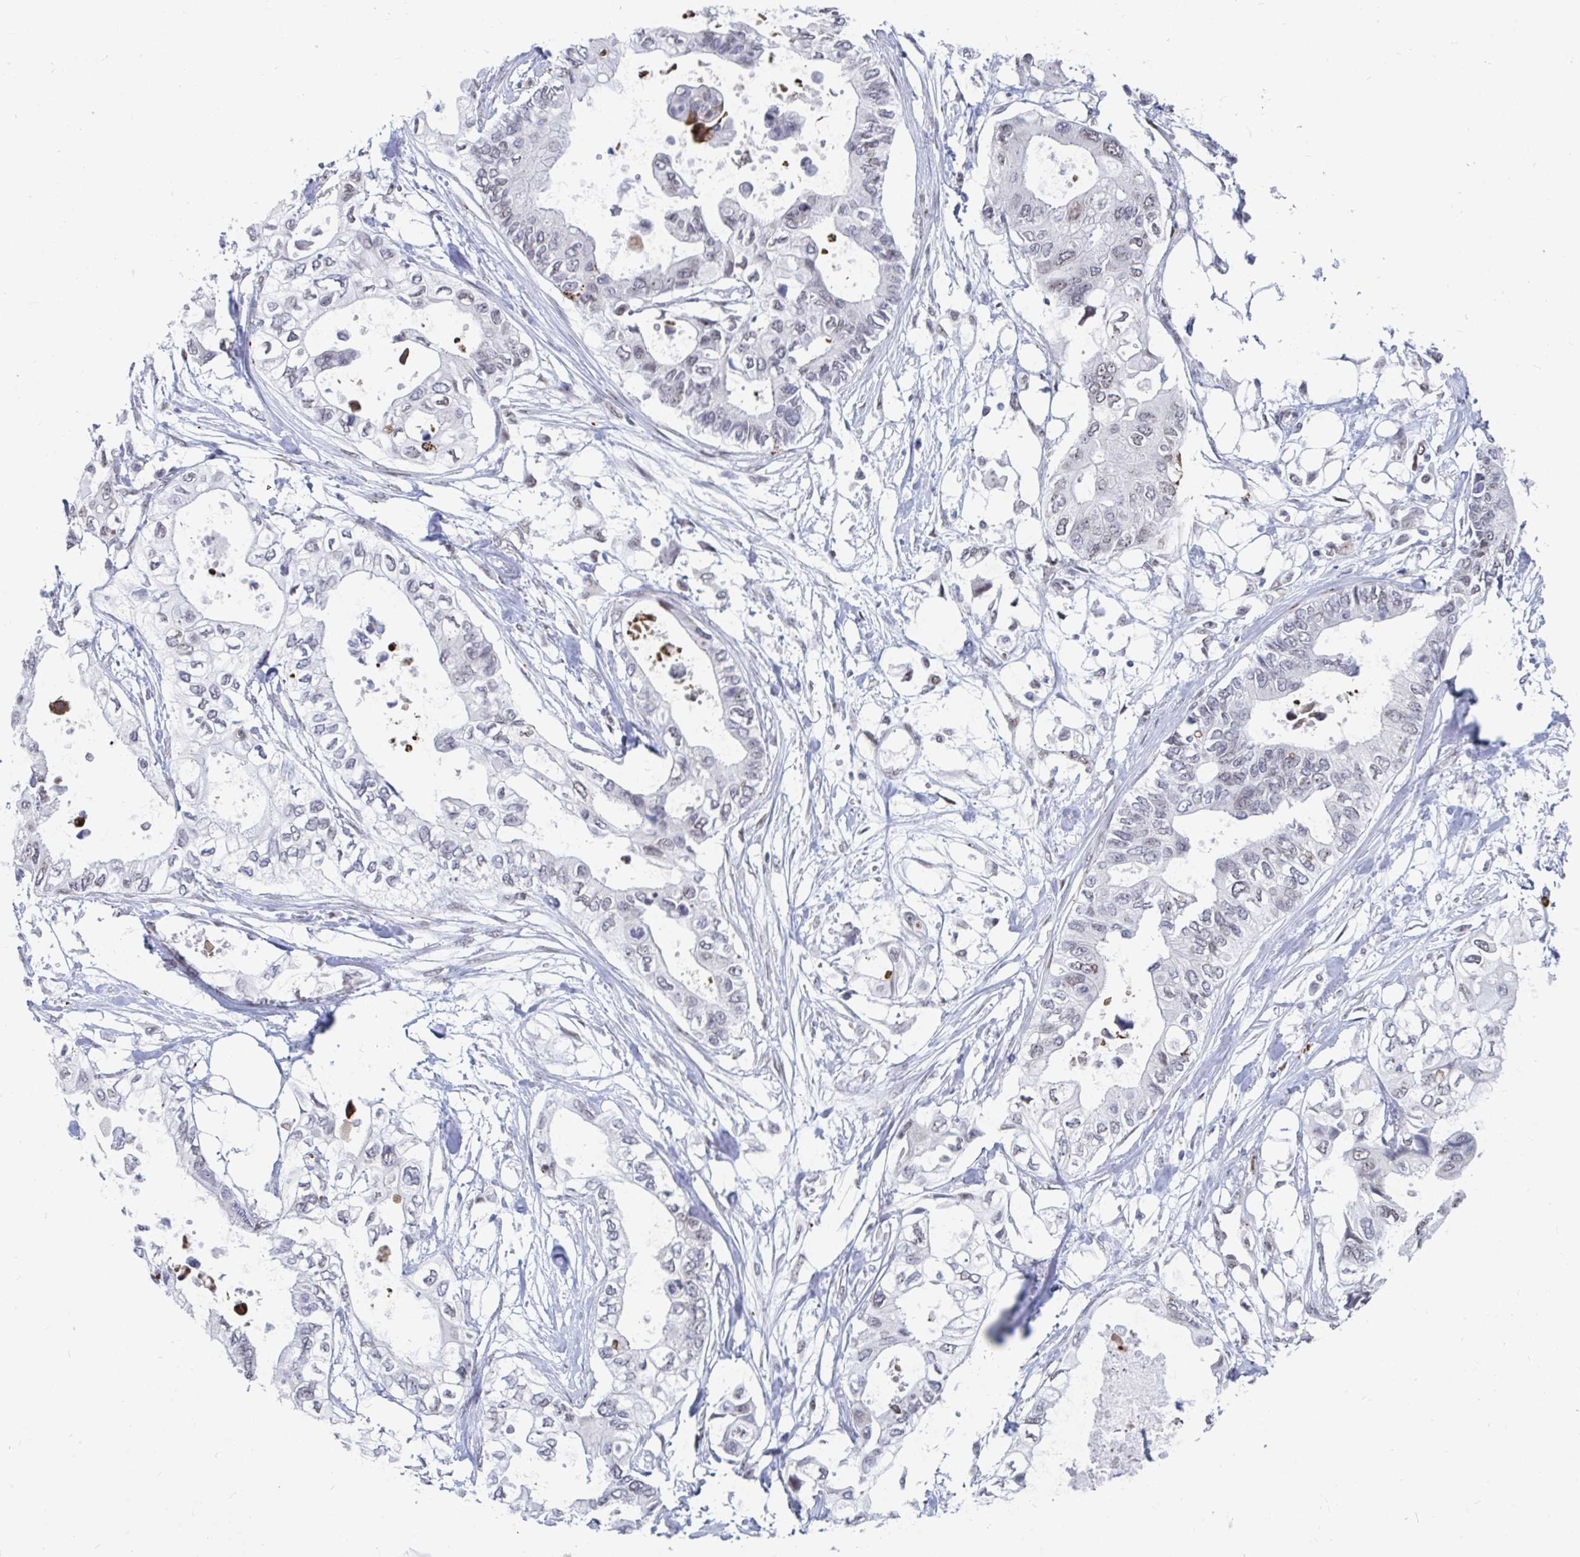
{"staining": {"intensity": "negative", "quantity": "none", "location": "none"}, "tissue": "pancreatic cancer", "cell_type": "Tumor cells", "image_type": "cancer", "snomed": [{"axis": "morphology", "description": "Adenocarcinoma, NOS"}, {"axis": "topography", "description": "Pancreas"}], "caption": "A histopathology image of human pancreatic adenocarcinoma is negative for staining in tumor cells.", "gene": "TRIP12", "patient": {"sex": "female", "age": 63}}